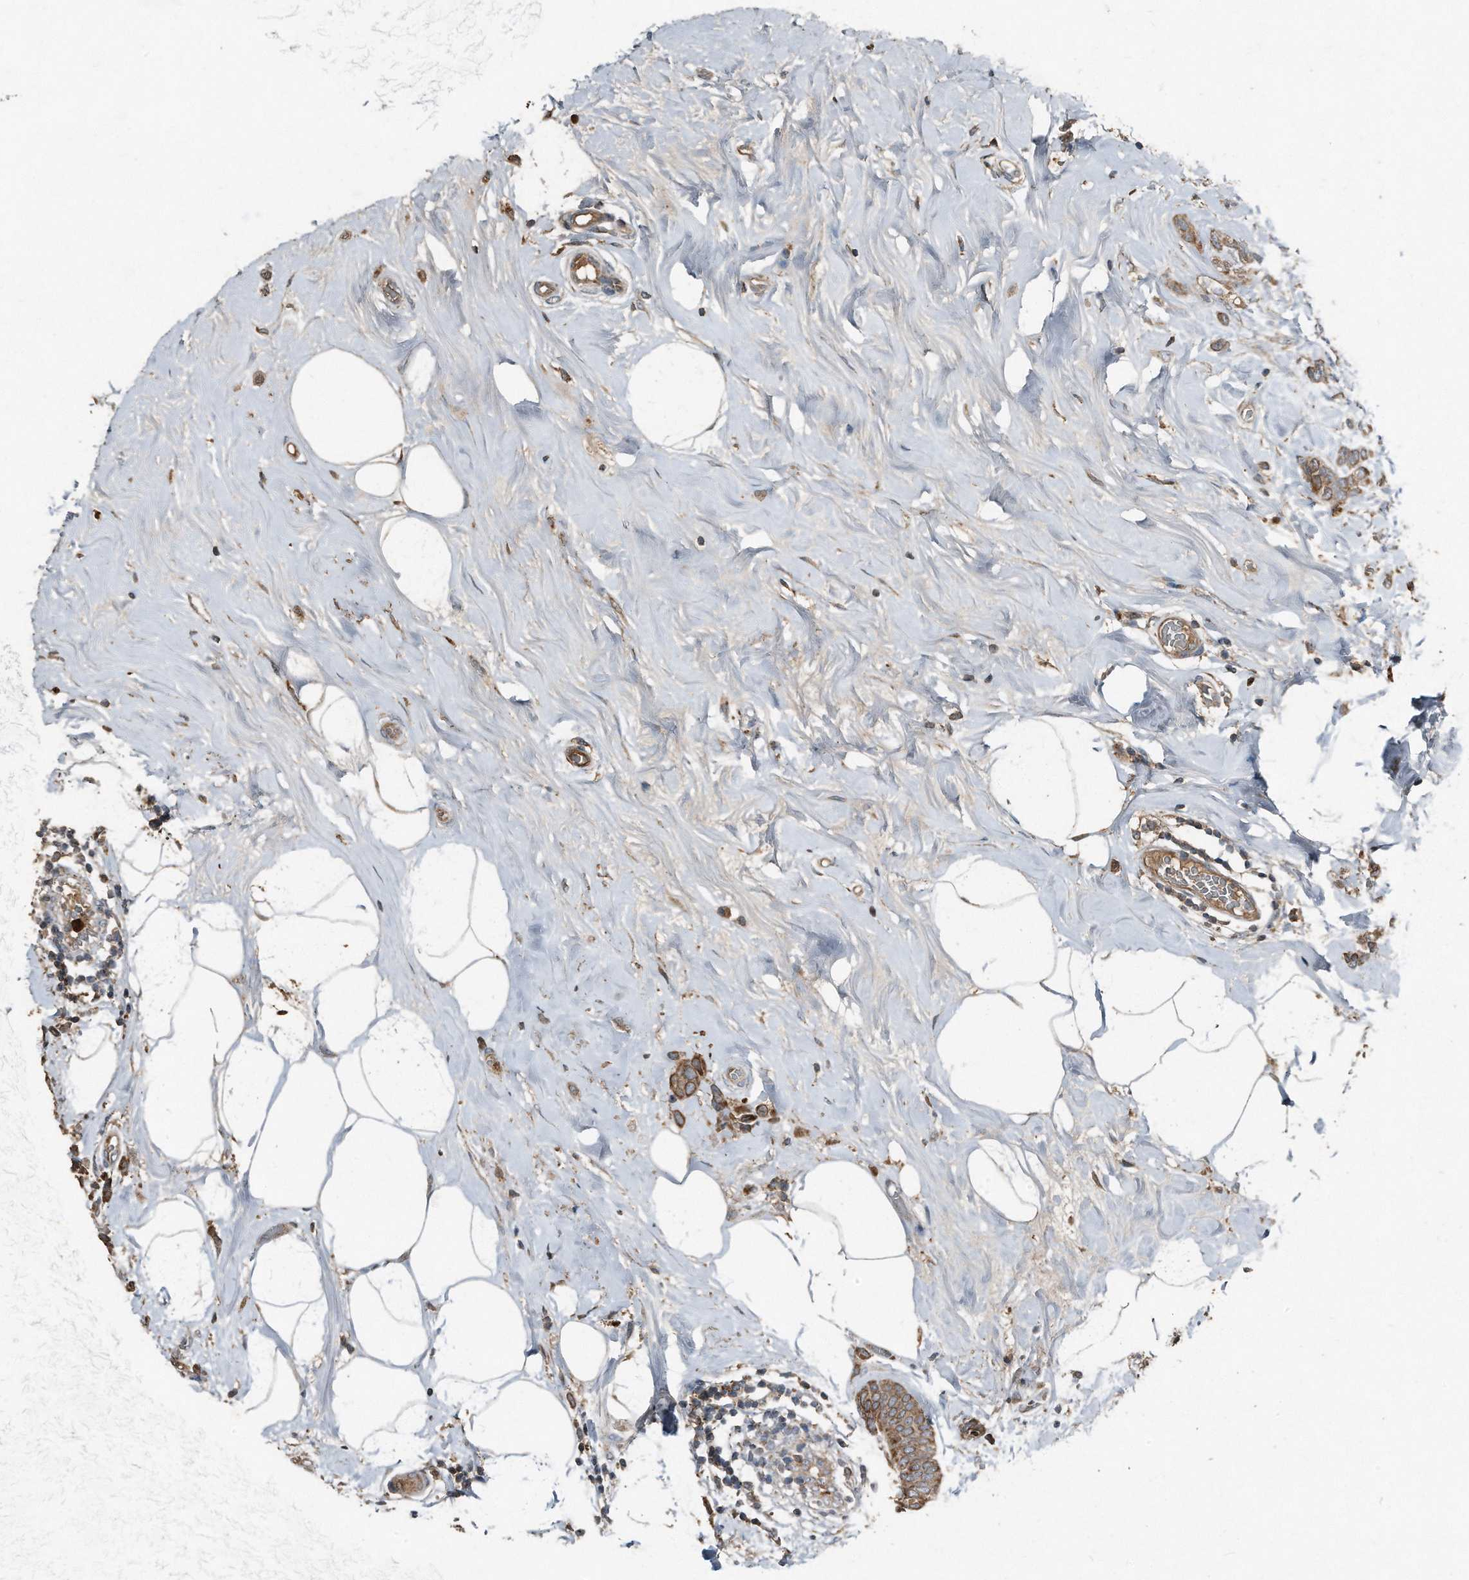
{"staining": {"intensity": "moderate", "quantity": ">75%", "location": "cytoplasmic/membranous"}, "tissue": "breast cancer", "cell_type": "Tumor cells", "image_type": "cancer", "snomed": [{"axis": "morphology", "description": "Lobular carcinoma, in situ"}, {"axis": "morphology", "description": "Lobular carcinoma"}, {"axis": "topography", "description": "Breast"}], "caption": "This histopathology image displays immunohistochemistry (IHC) staining of human lobular carcinoma (breast), with medium moderate cytoplasmic/membranous positivity in about >75% of tumor cells.", "gene": "C9", "patient": {"sex": "female", "age": 41}}